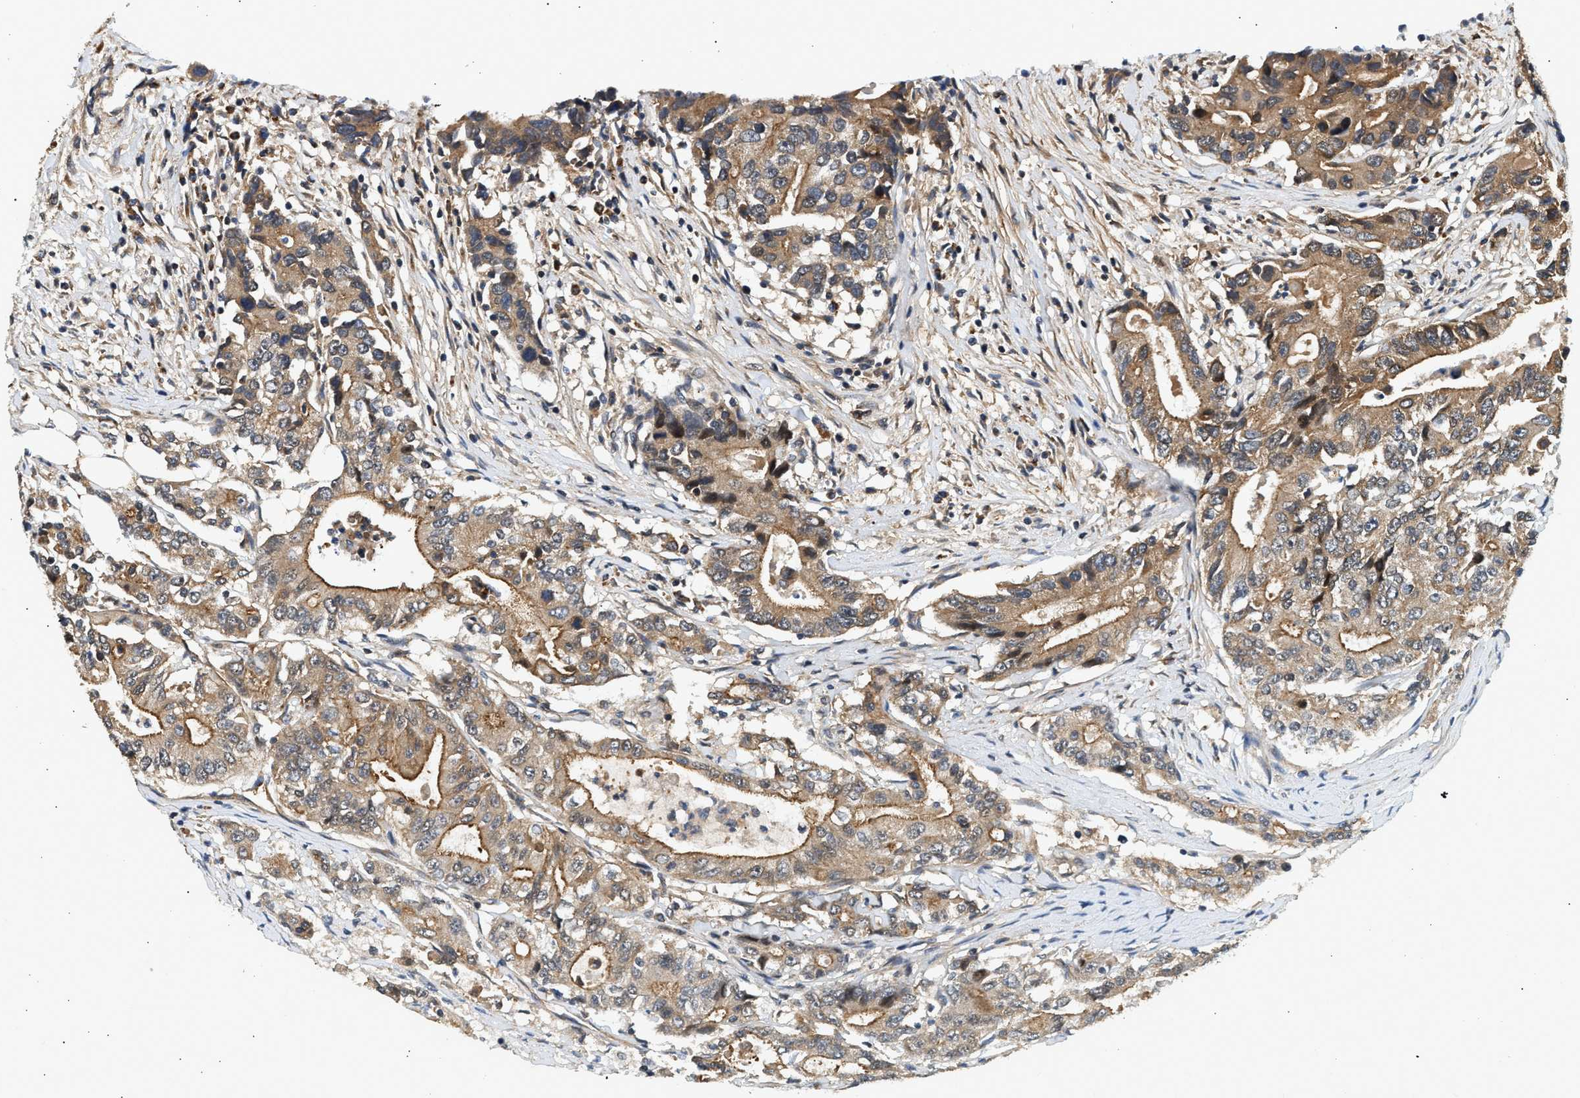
{"staining": {"intensity": "moderate", "quantity": ">75%", "location": "cytoplasmic/membranous"}, "tissue": "colorectal cancer", "cell_type": "Tumor cells", "image_type": "cancer", "snomed": [{"axis": "morphology", "description": "Adenocarcinoma, NOS"}, {"axis": "topography", "description": "Colon"}], "caption": "Immunohistochemical staining of human colorectal cancer displays medium levels of moderate cytoplasmic/membranous protein positivity in about >75% of tumor cells.", "gene": "DUSP14", "patient": {"sex": "female", "age": 77}}